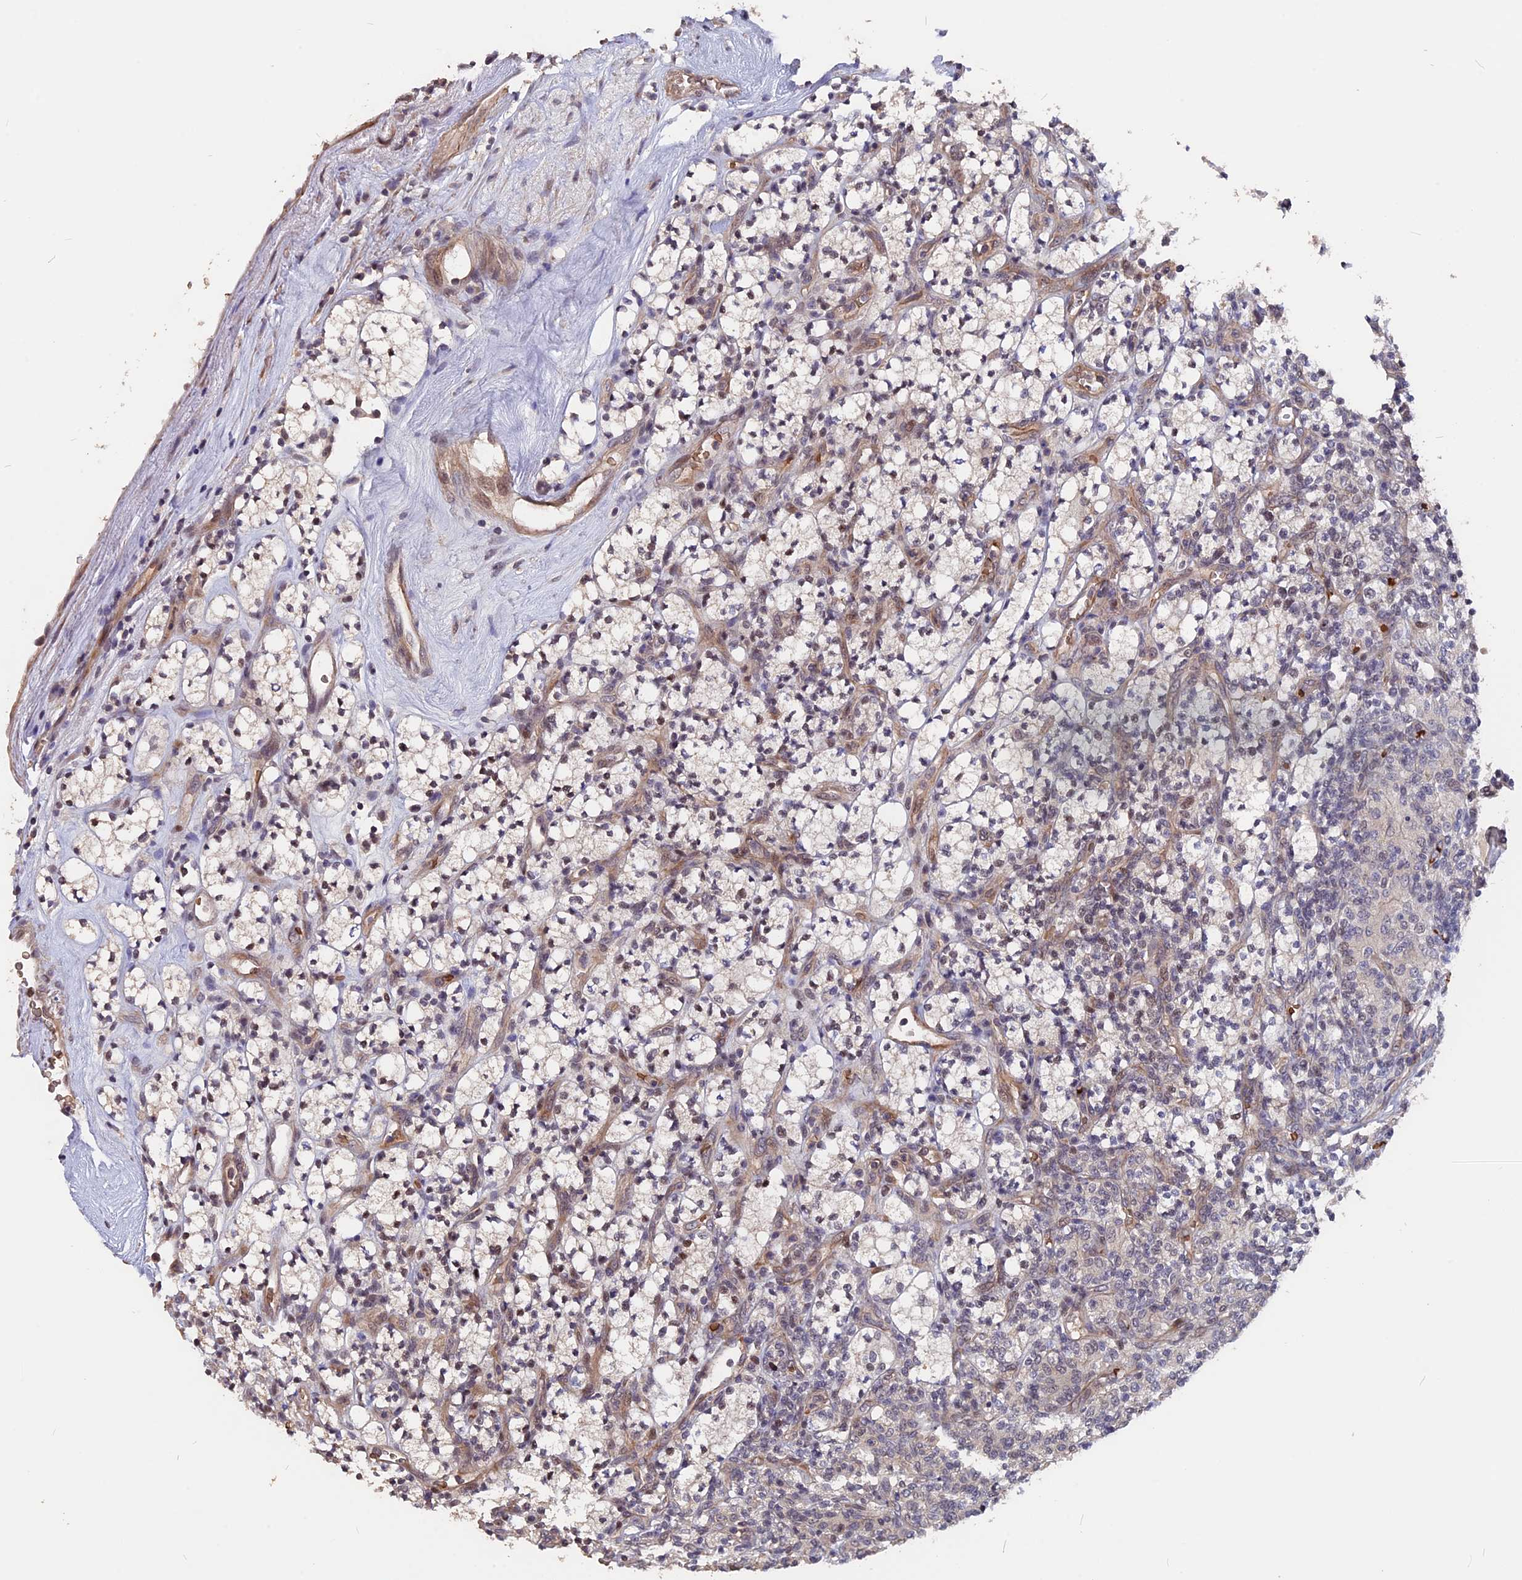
{"staining": {"intensity": "negative", "quantity": "none", "location": "none"}, "tissue": "renal cancer", "cell_type": "Tumor cells", "image_type": "cancer", "snomed": [{"axis": "morphology", "description": "Adenocarcinoma, NOS"}, {"axis": "topography", "description": "Kidney"}], "caption": "Immunohistochemistry (IHC) micrograph of neoplastic tissue: renal adenocarcinoma stained with DAB (3,3'-diaminobenzidine) exhibits no significant protein positivity in tumor cells. (Brightfield microscopy of DAB (3,3'-diaminobenzidine) immunohistochemistry (IHC) at high magnification).", "gene": "ZC3H10", "patient": {"sex": "male", "age": 77}}